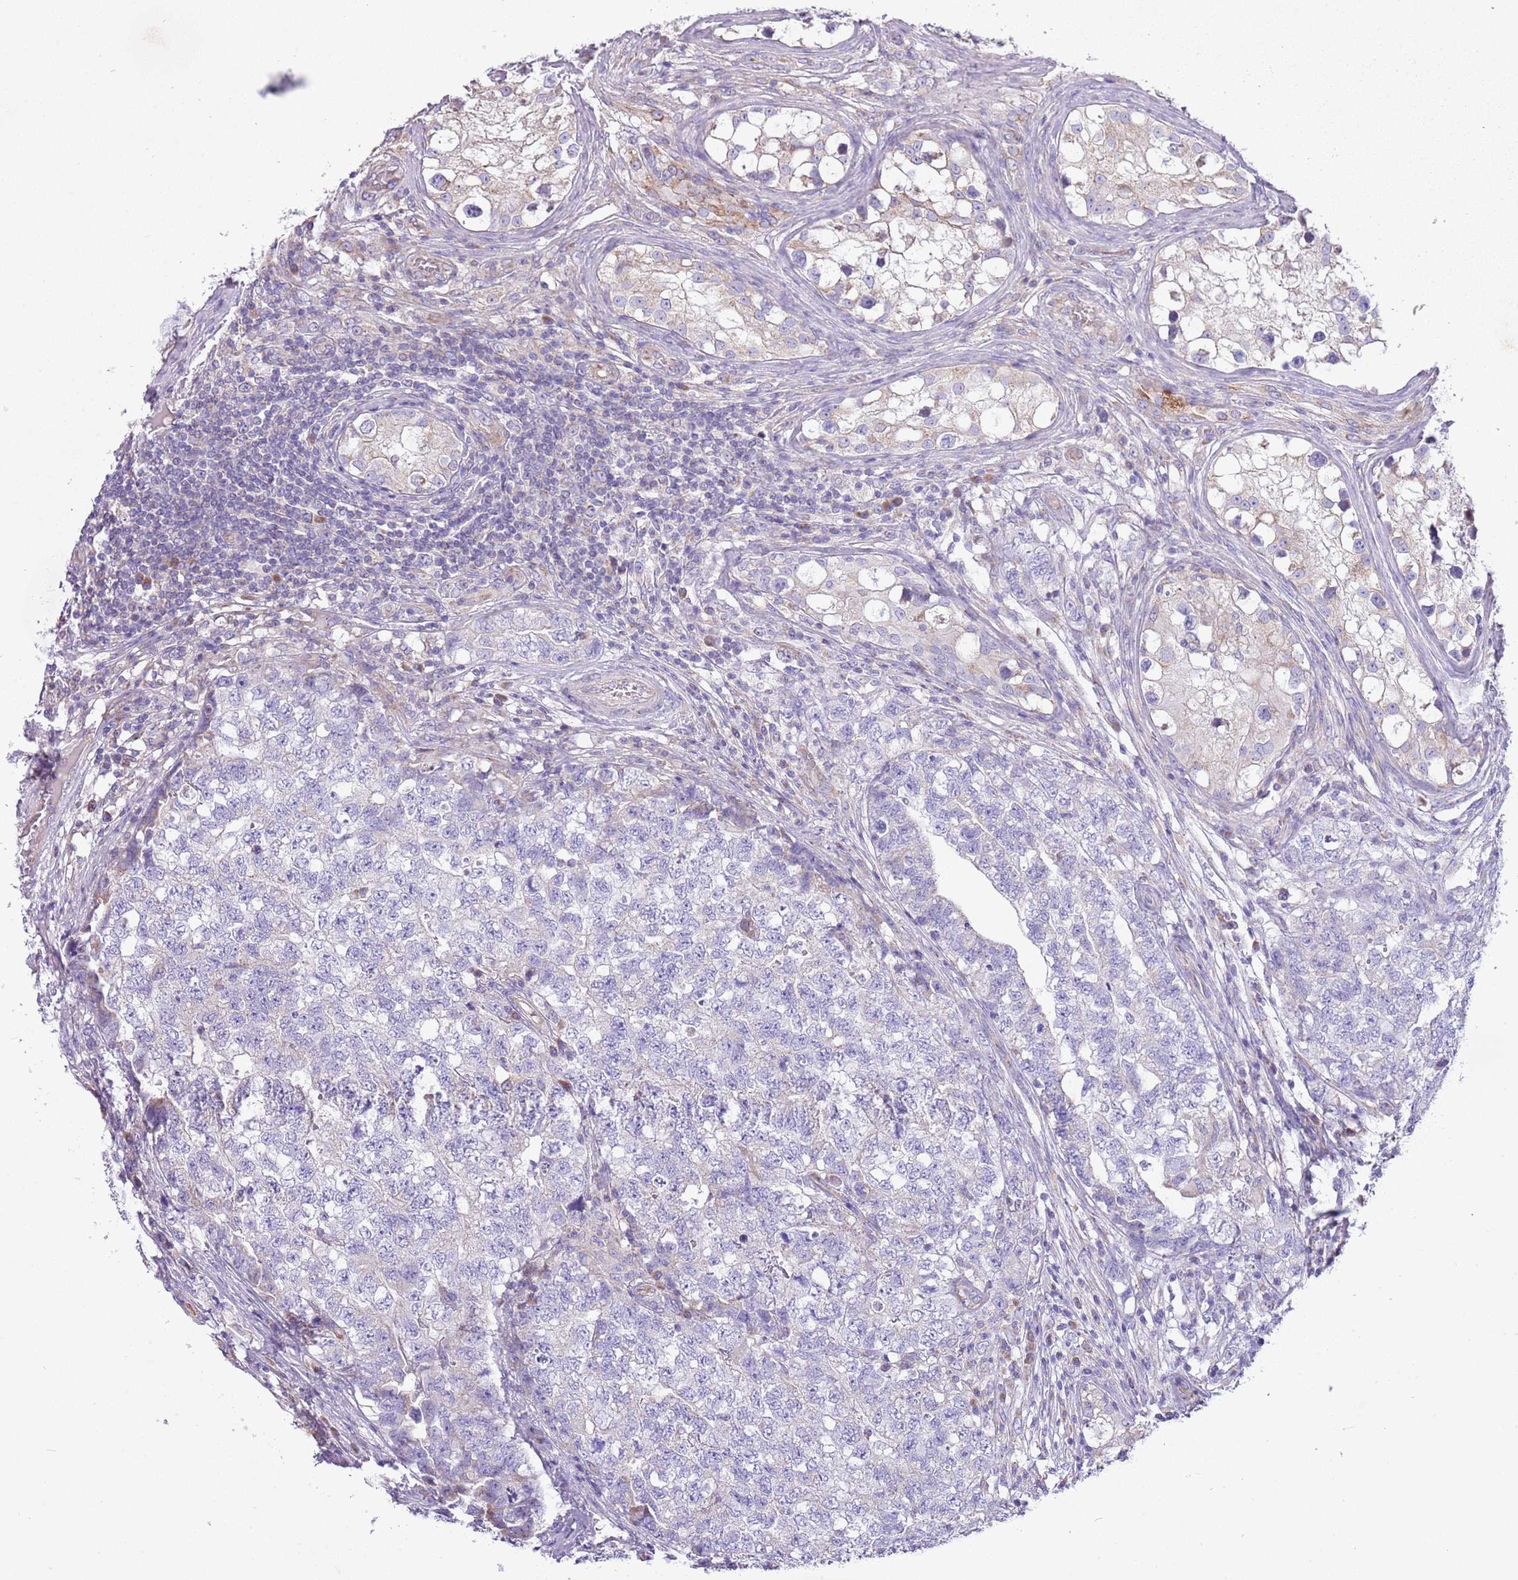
{"staining": {"intensity": "negative", "quantity": "none", "location": "none"}, "tissue": "testis cancer", "cell_type": "Tumor cells", "image_type": "cancer", "snomed": [{"axis": "morphology", "description": "Carcinoma, Embryonal, NOS"}, {"axis": "topography", "description": "Testis"}], "caption": "Testis embryonal carcinoma stained for a protein using immunohistochemistry (IHC) exhibits no staining tumor cells.", "gene": "OAZ2", "patient": {"sex": "male", "age": 31}}